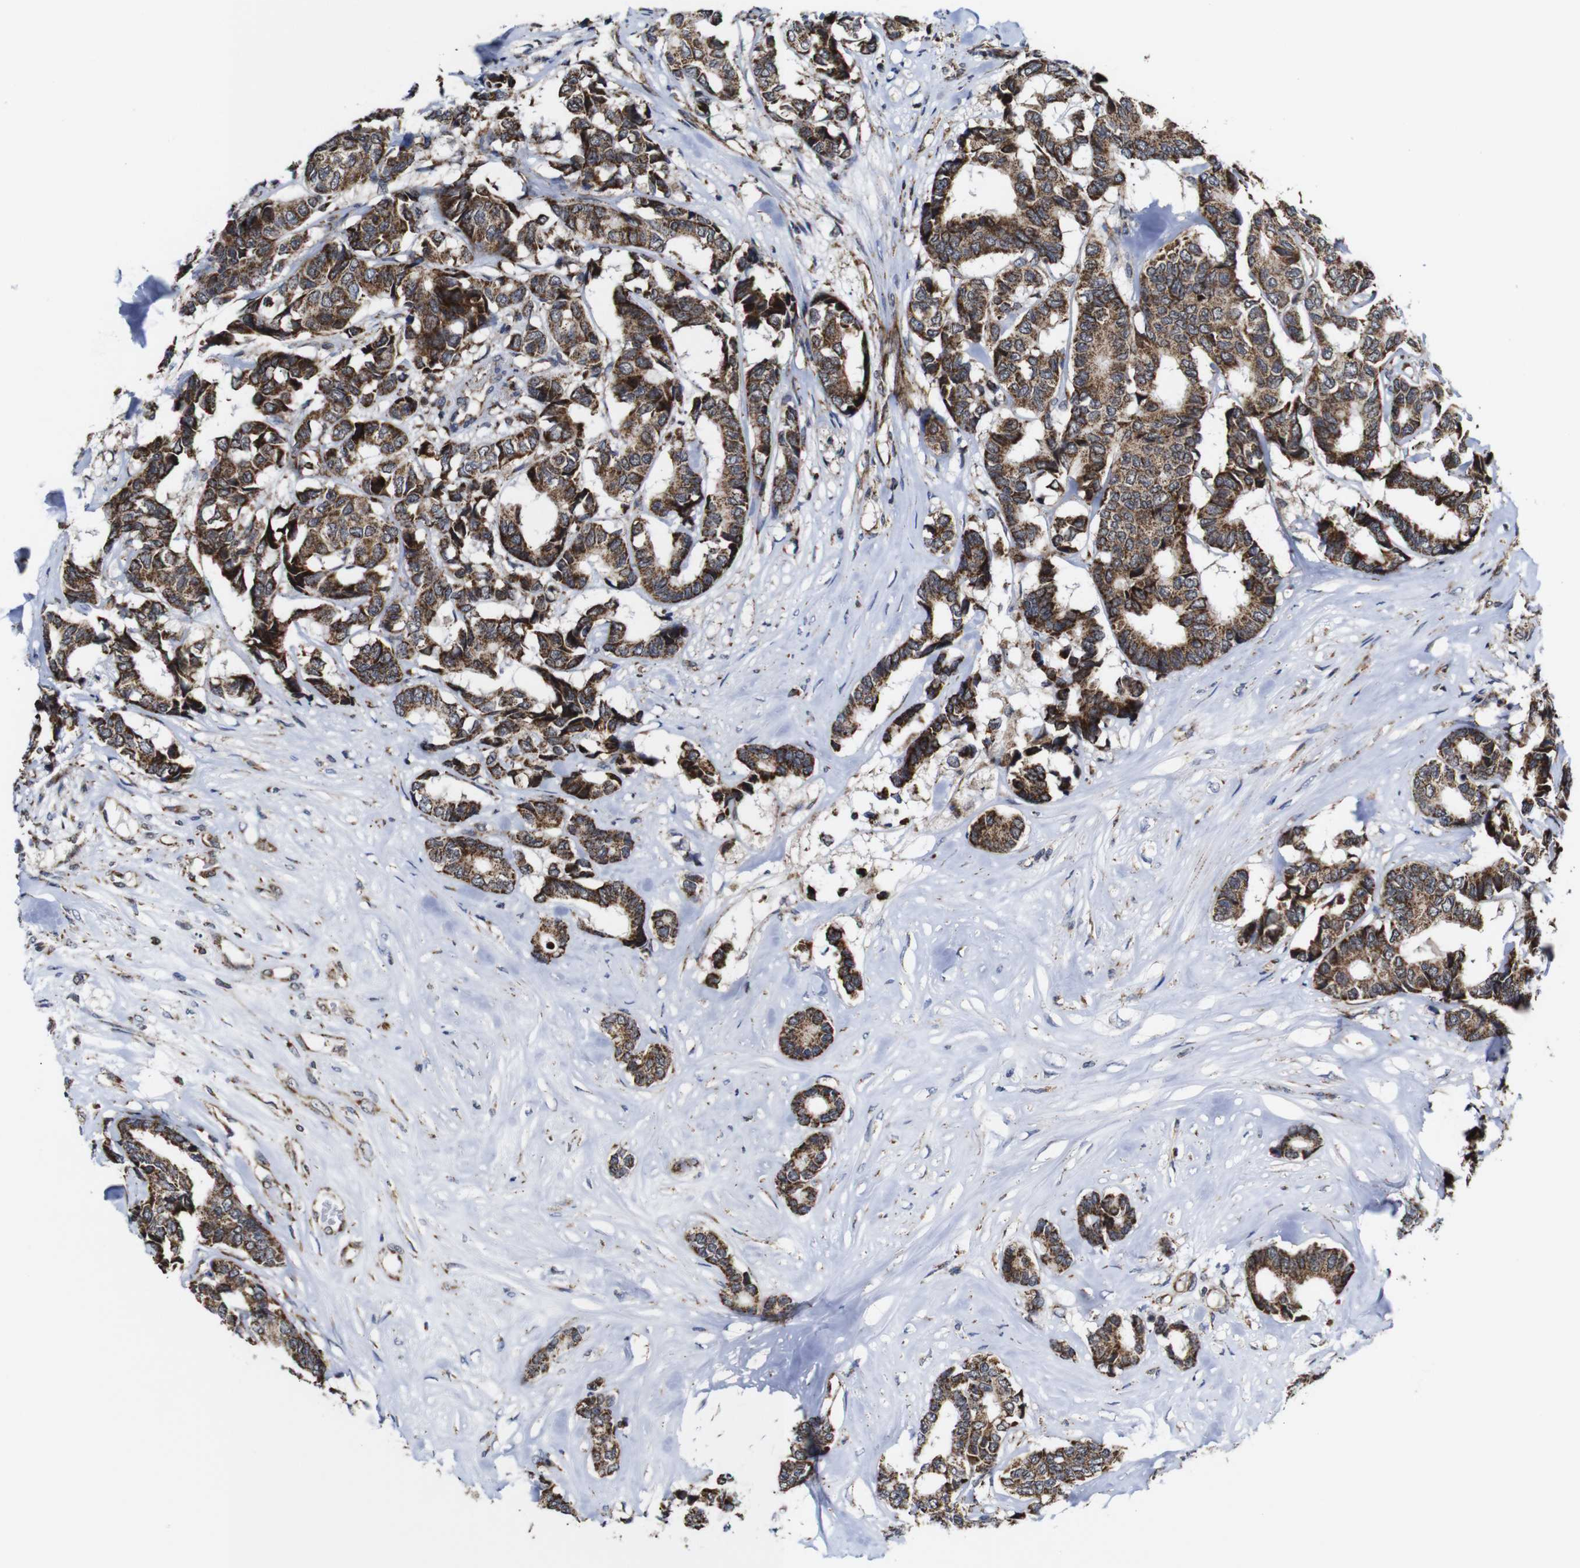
{"staining": {"intensity": "moderate", "quantity": ">75%", "location": "cytoplasmic/membranous"}, "tissue": "breast cancer", "cell_type": "Tumor cells", "image_type": "cancer", "snomed": [{"axis": "morphology", "description": "Duct carcinoma"}, {"axis": "topography", "description": "Breast"}], "caption": "Tumor cells demonstrate moderate cytoplasmic/membranous positivity in approximately >75% of cells in breast cancer (infiltrating ductal carcinoma).", "gene": "C17orf80", "patient": {"sex": "female", "age": 87}}